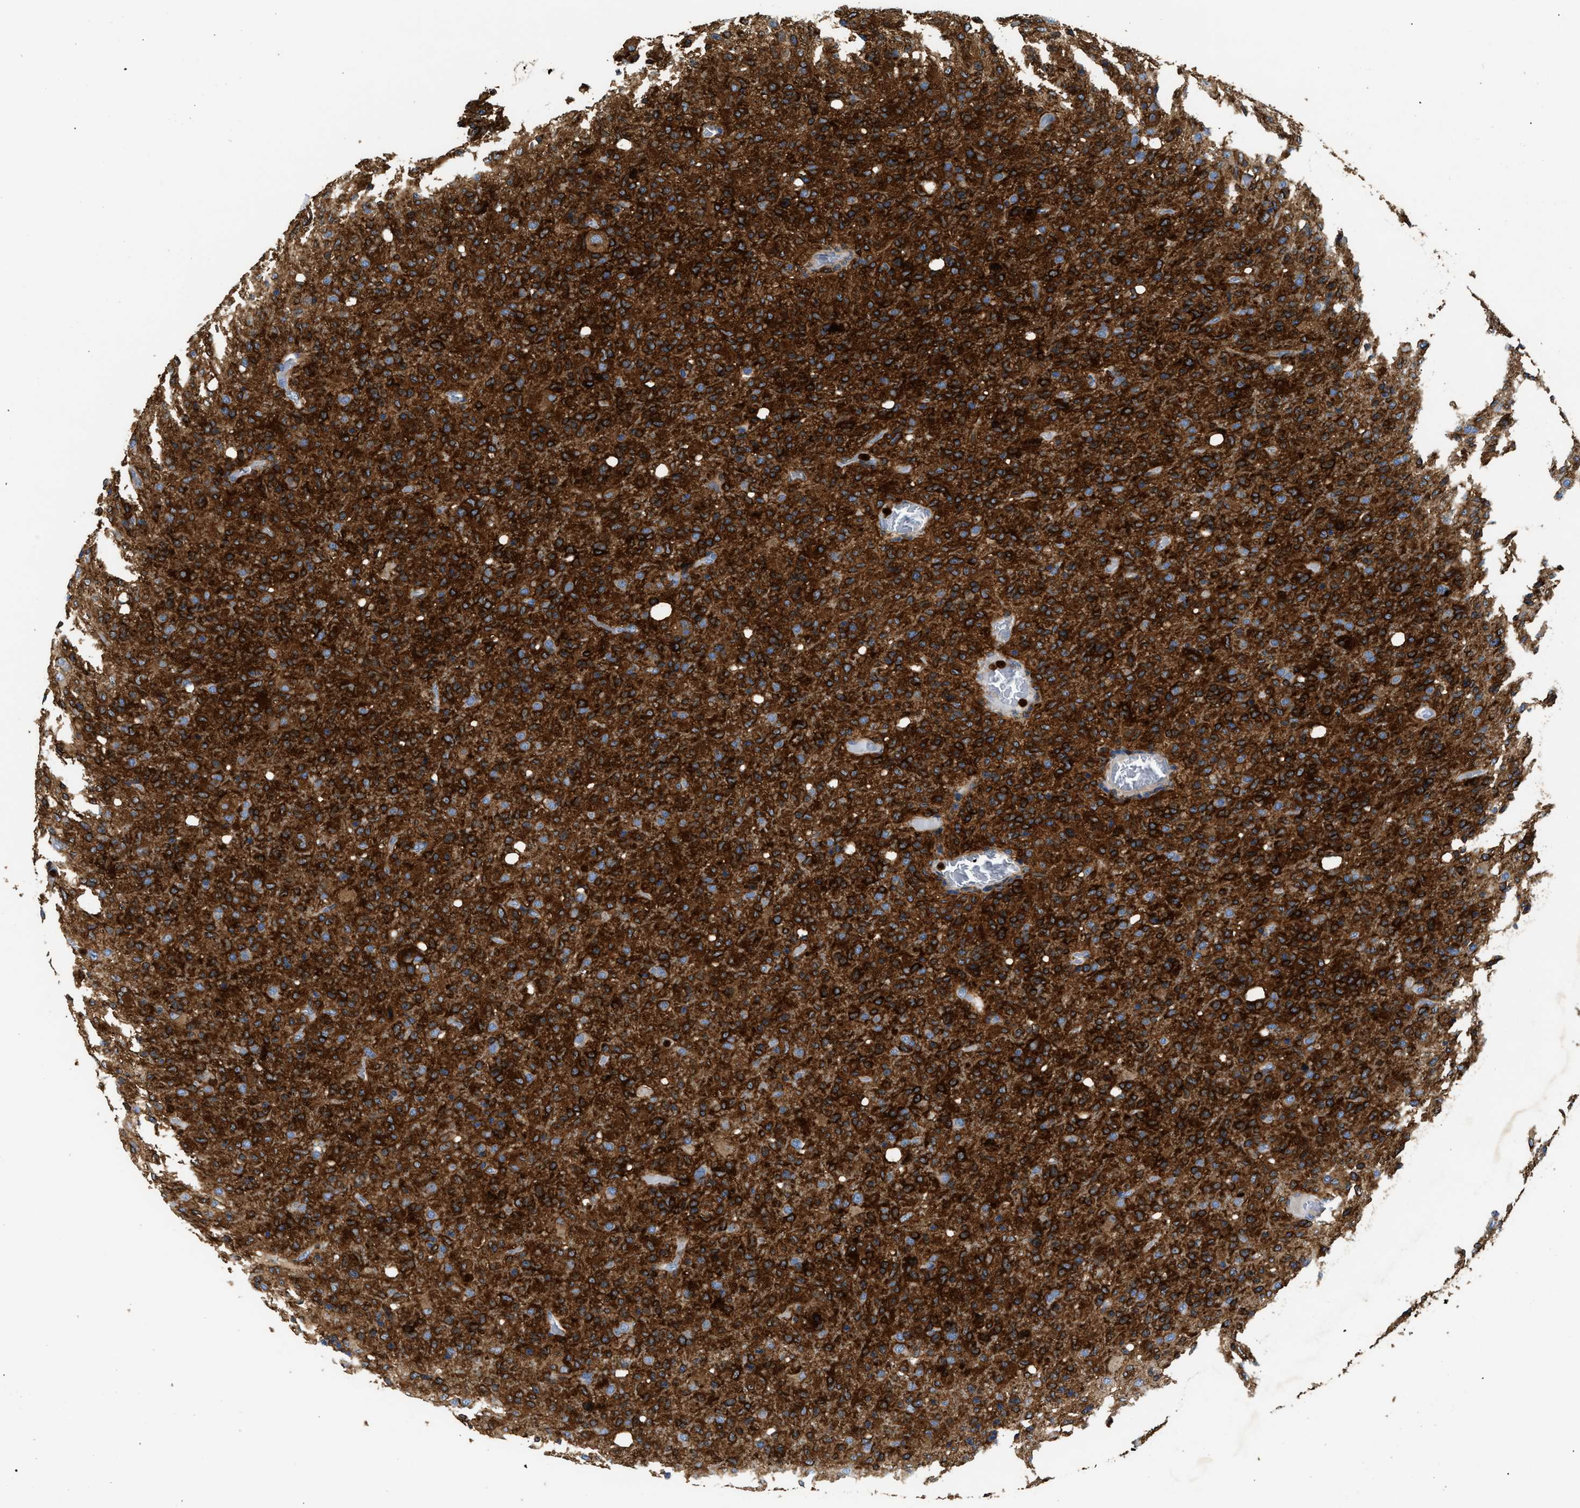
{"staining": {"intensity": "strong", "quantity": ">75%", "location": "cytoplasmic/membranous"}, "tissue": "glioma", "cell_type": "Tumor cells", "image_type": "cancer", "snomed": [{"axis": "morphology", "description": "Glioma, malignant, High grade"}, {"axis": "topography", "description": "Brain"}], "caption": "Tumor cells demonstrate strong cytoplasmic/membranous positivity in approximately >75% of cells in high-grade glioma (malignant). The staining is performed using DAB (3,3'-diaminobenzidine) brown chromogen to label protein expression. The nuclei are counter-stained blue using hematoxylin.", "gene": "RAB31", "patient": {"sex": "female", "age": 57}}